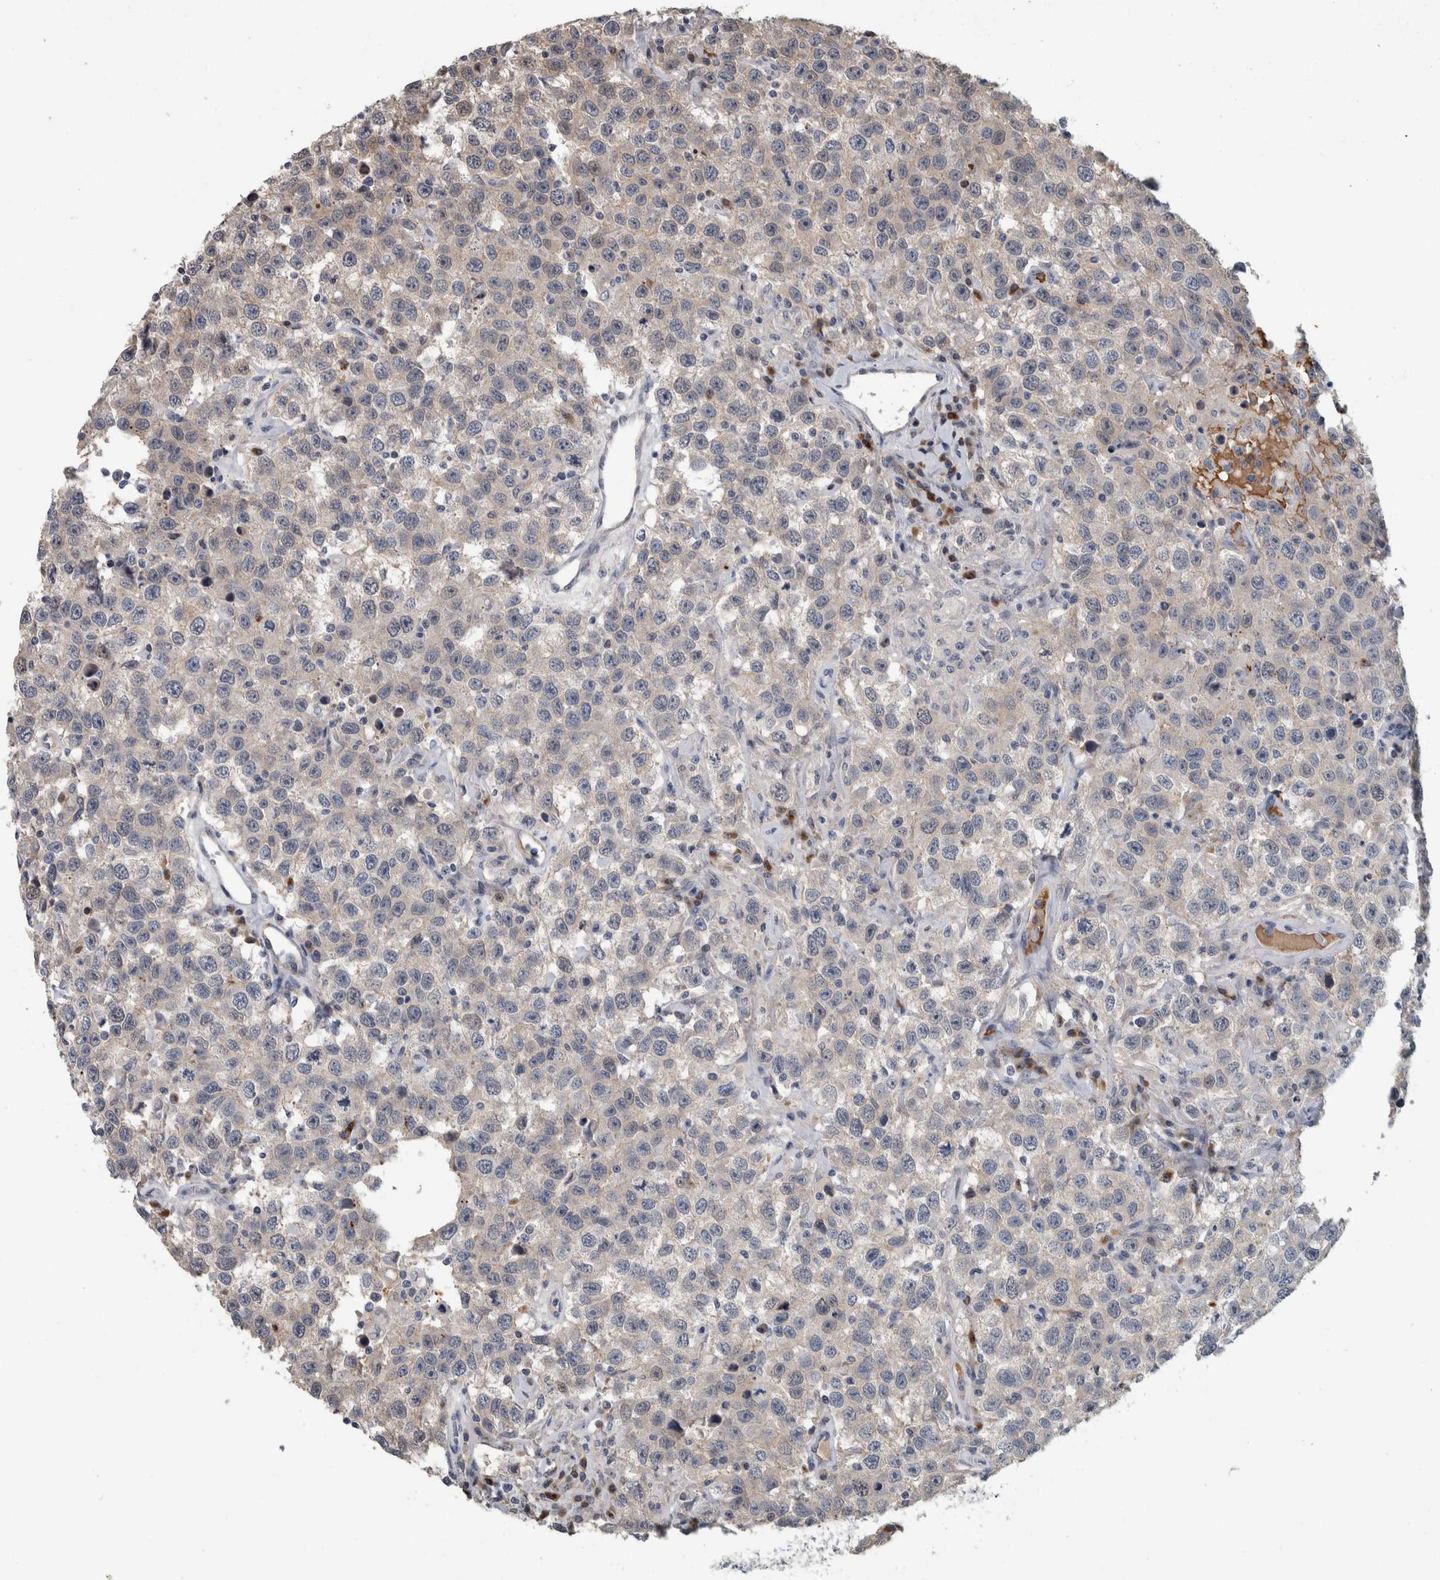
{"staining": {"intensity": "weak", "quantity": "<25%", "location": "cytoplasmic/membranous"}, "tissue": "testis cancer", "cell_type": "Tumor cells", "image_type": "cancer", "snomed": [{"axis": "morphology", "description": "Seminoma, NOS"}, {"axis": "topography", "description": "Testis"}], "caption": "DAB immunohistochemical staining of human testis cancer (seminoma) displays no significant positivity in tumor cells.", "gene": "CAVIN4", "patient": {"sex": "male", "age": 41}}